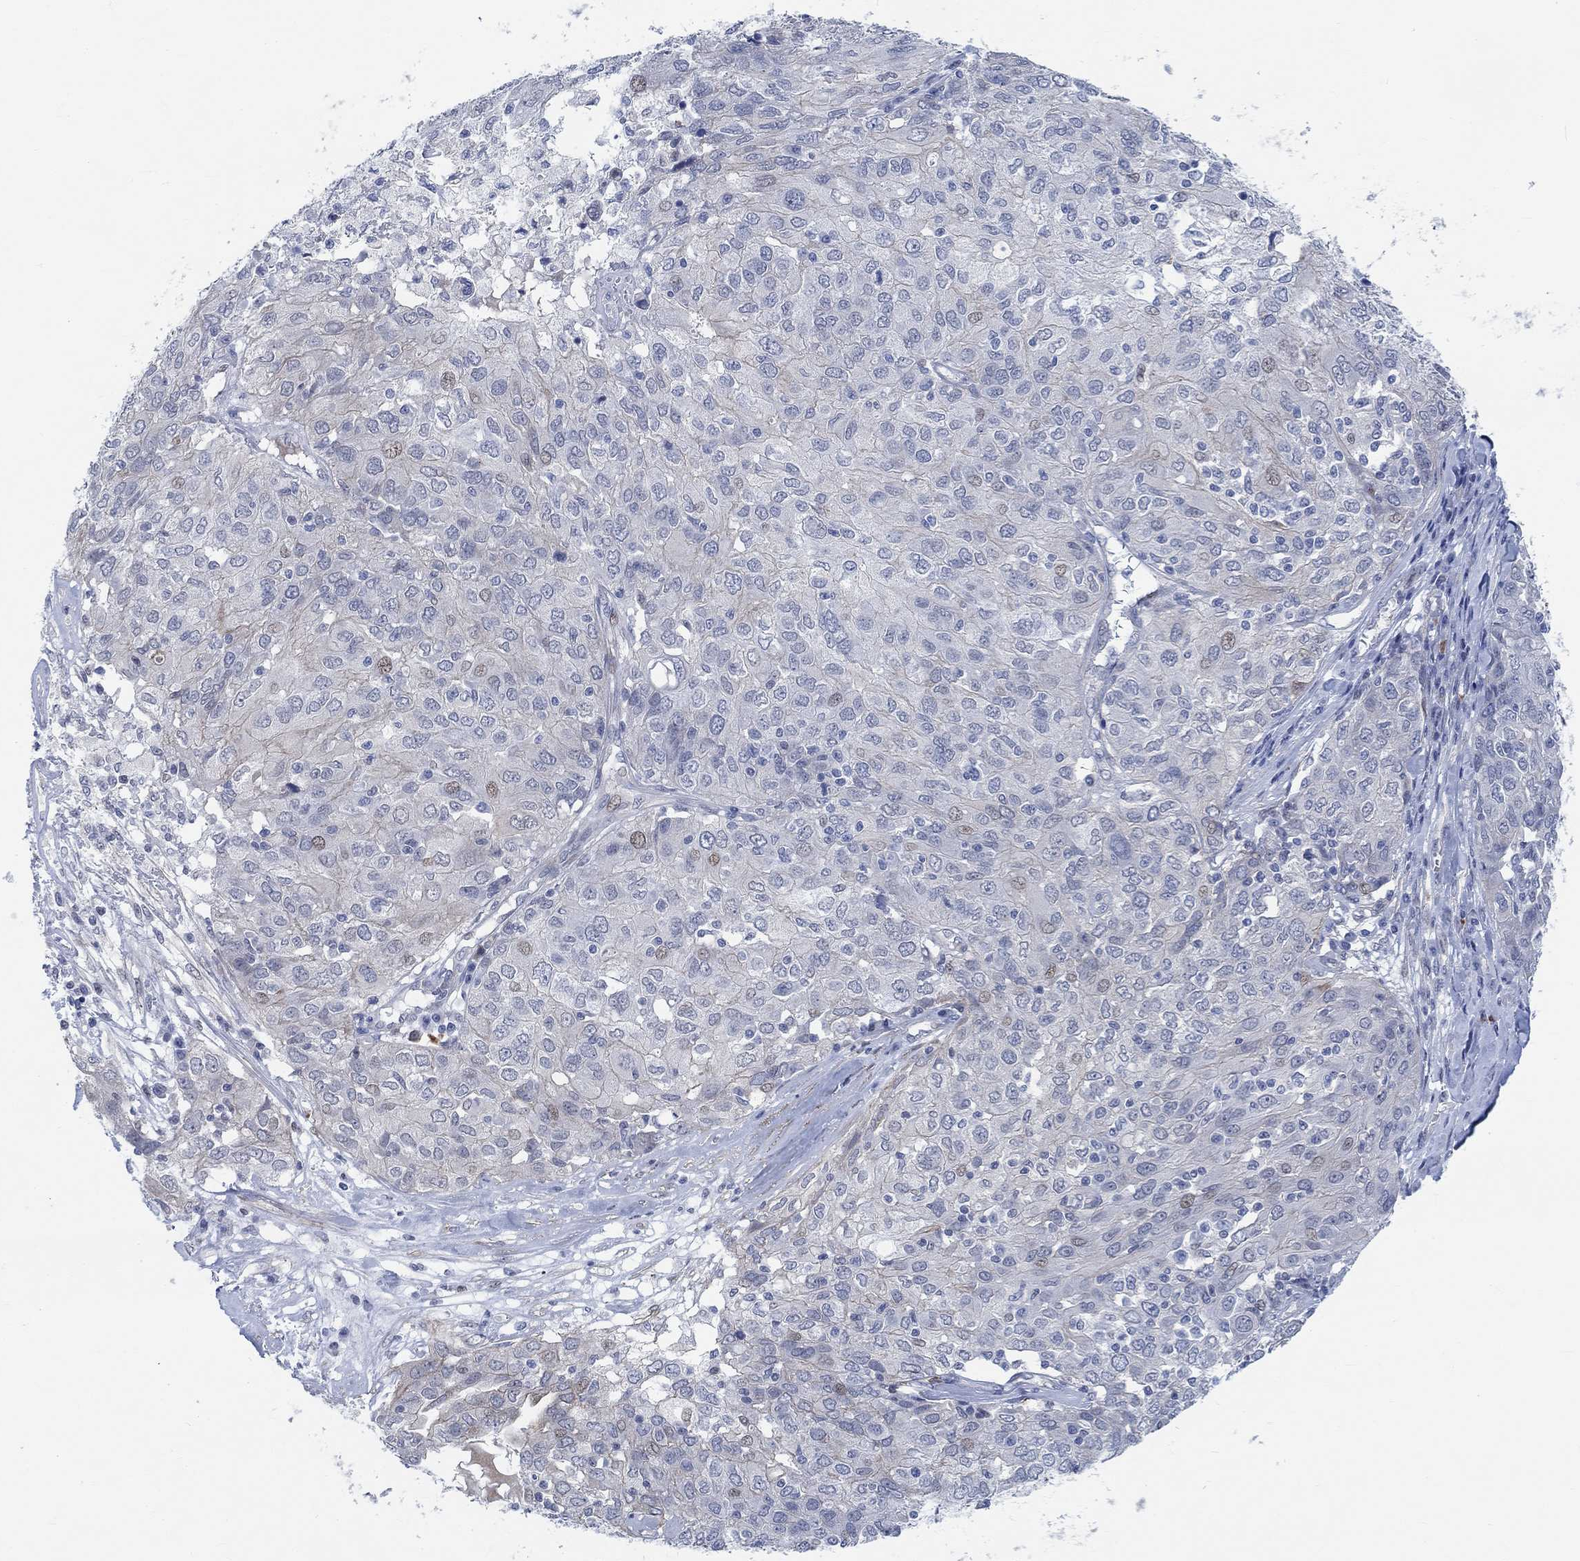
{"staining": {"intensity": "weak", "quantity": "<25%", "location": "nuclear"}, "tissue": "ovarian cancer", "cell_type": "Tumor cells", "image_type": "cancer", "snomed": [{"axis": "morphology", "description": "Carcinoma, endometroid"}, {"axis": "topography", "description": "Ovary"}], "caption": "Image shows no protein staining in tumor cells of ovarian cancer (endometroid carcinoma) tissue. Brightfield microscopy of immunohistochemistry stained with DAB (3,3'-diaminobenzidine) (brown) and hematoxylin (blue), captured at high magnification.", "gene": "KCNH8", "patient": {"sex": "female", "age": 50}}